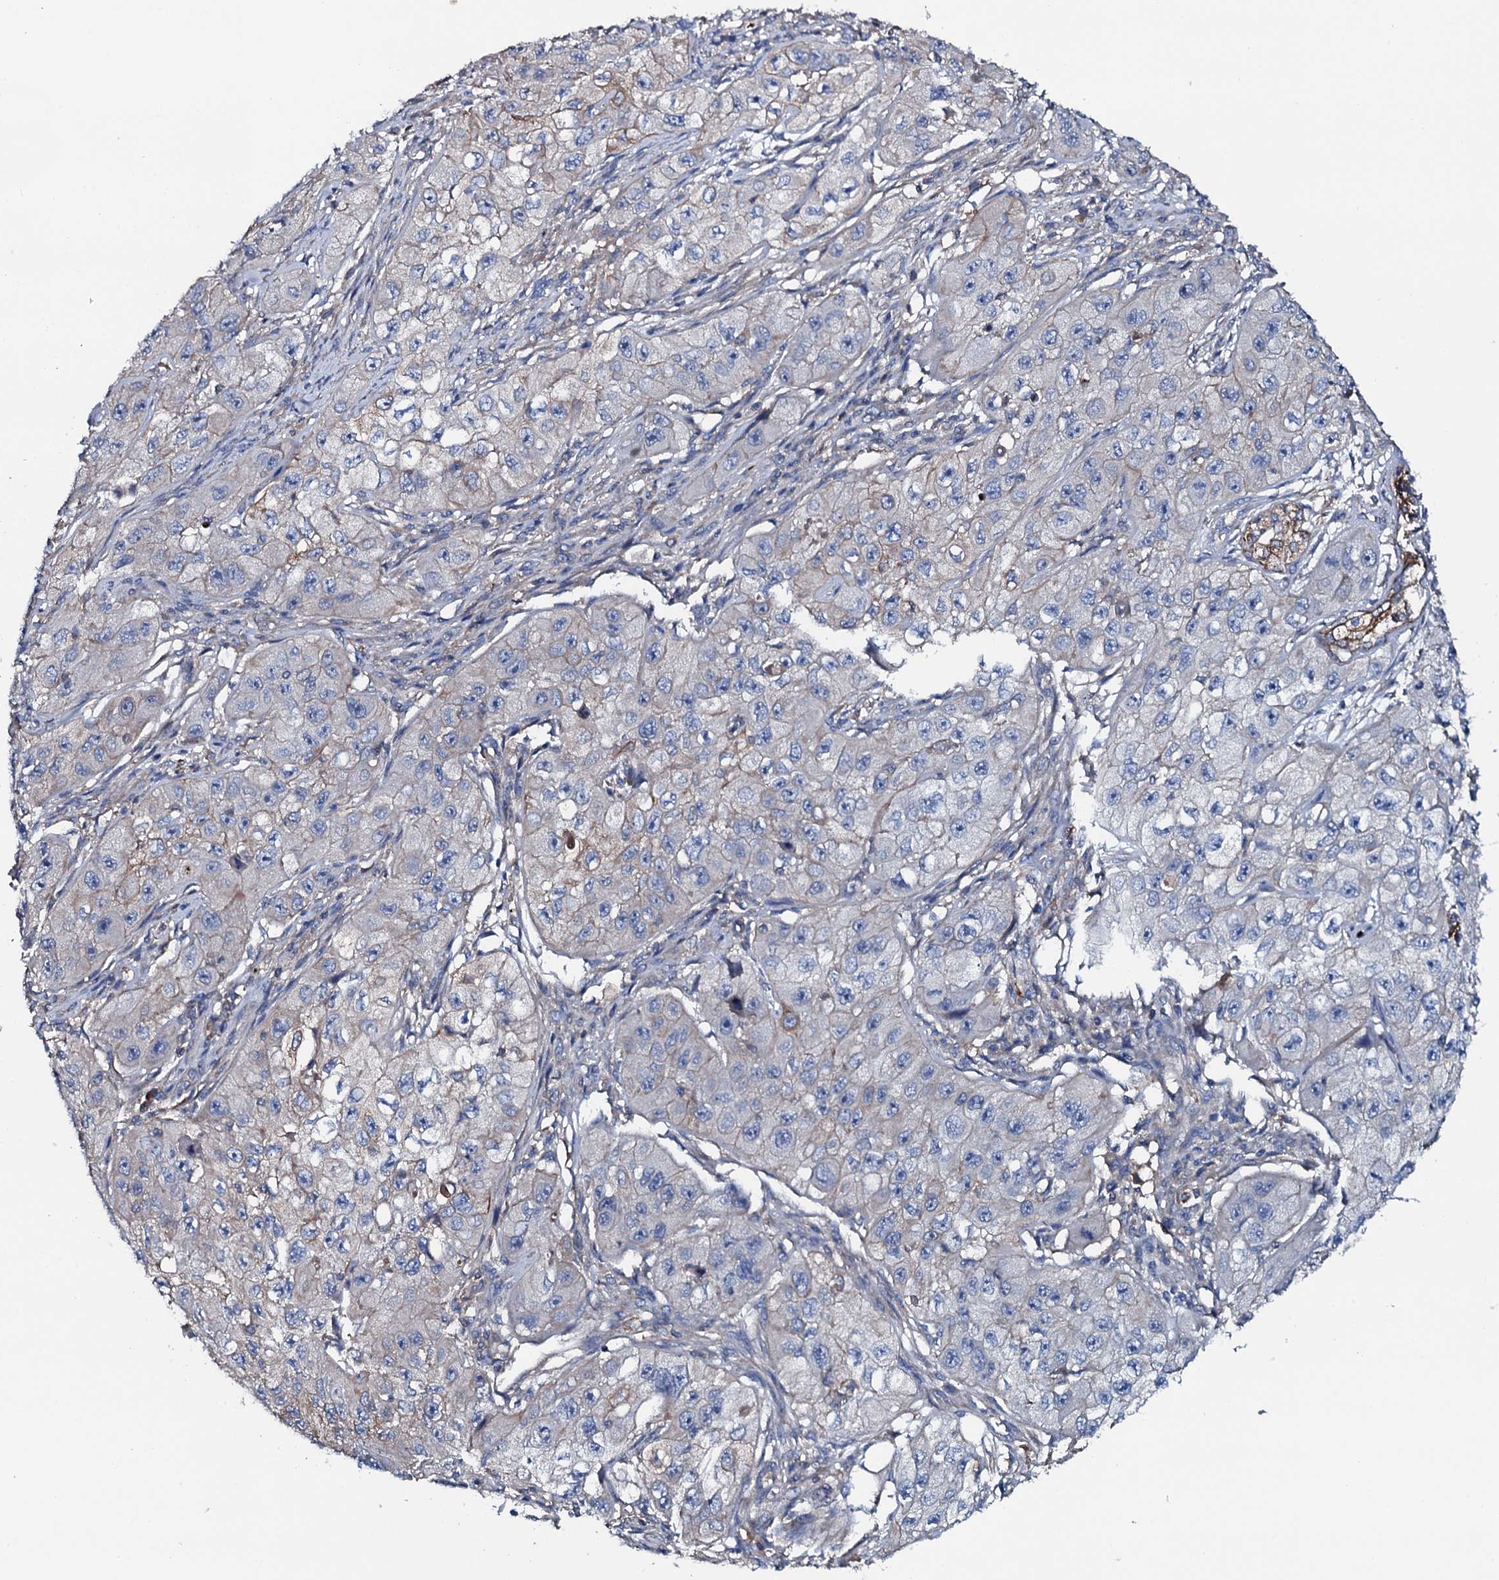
{"staining": {"intensity": "weak", "quantity": "25%-75%", "location": "cytoplasmic/membranous"}, "tissue": "skin cancer", "cell_type": "Tumor cells", "image_type": "cancer", "snomed": [{"axis": "morphology", "description": "Squamous cell carcinoma, NOS"}, {"axis": "topography", "description": "Skin"}, {"axis": "topography", "description": "Subcutis"}], "caption": "The immunohistochemical stain highlights weak cytoplasmic/membranous expression in tumor cells of skin squamous cell carcinoma tissue.", "gene": "NEK1", "patient": {"sex": "male", "age": 73}}